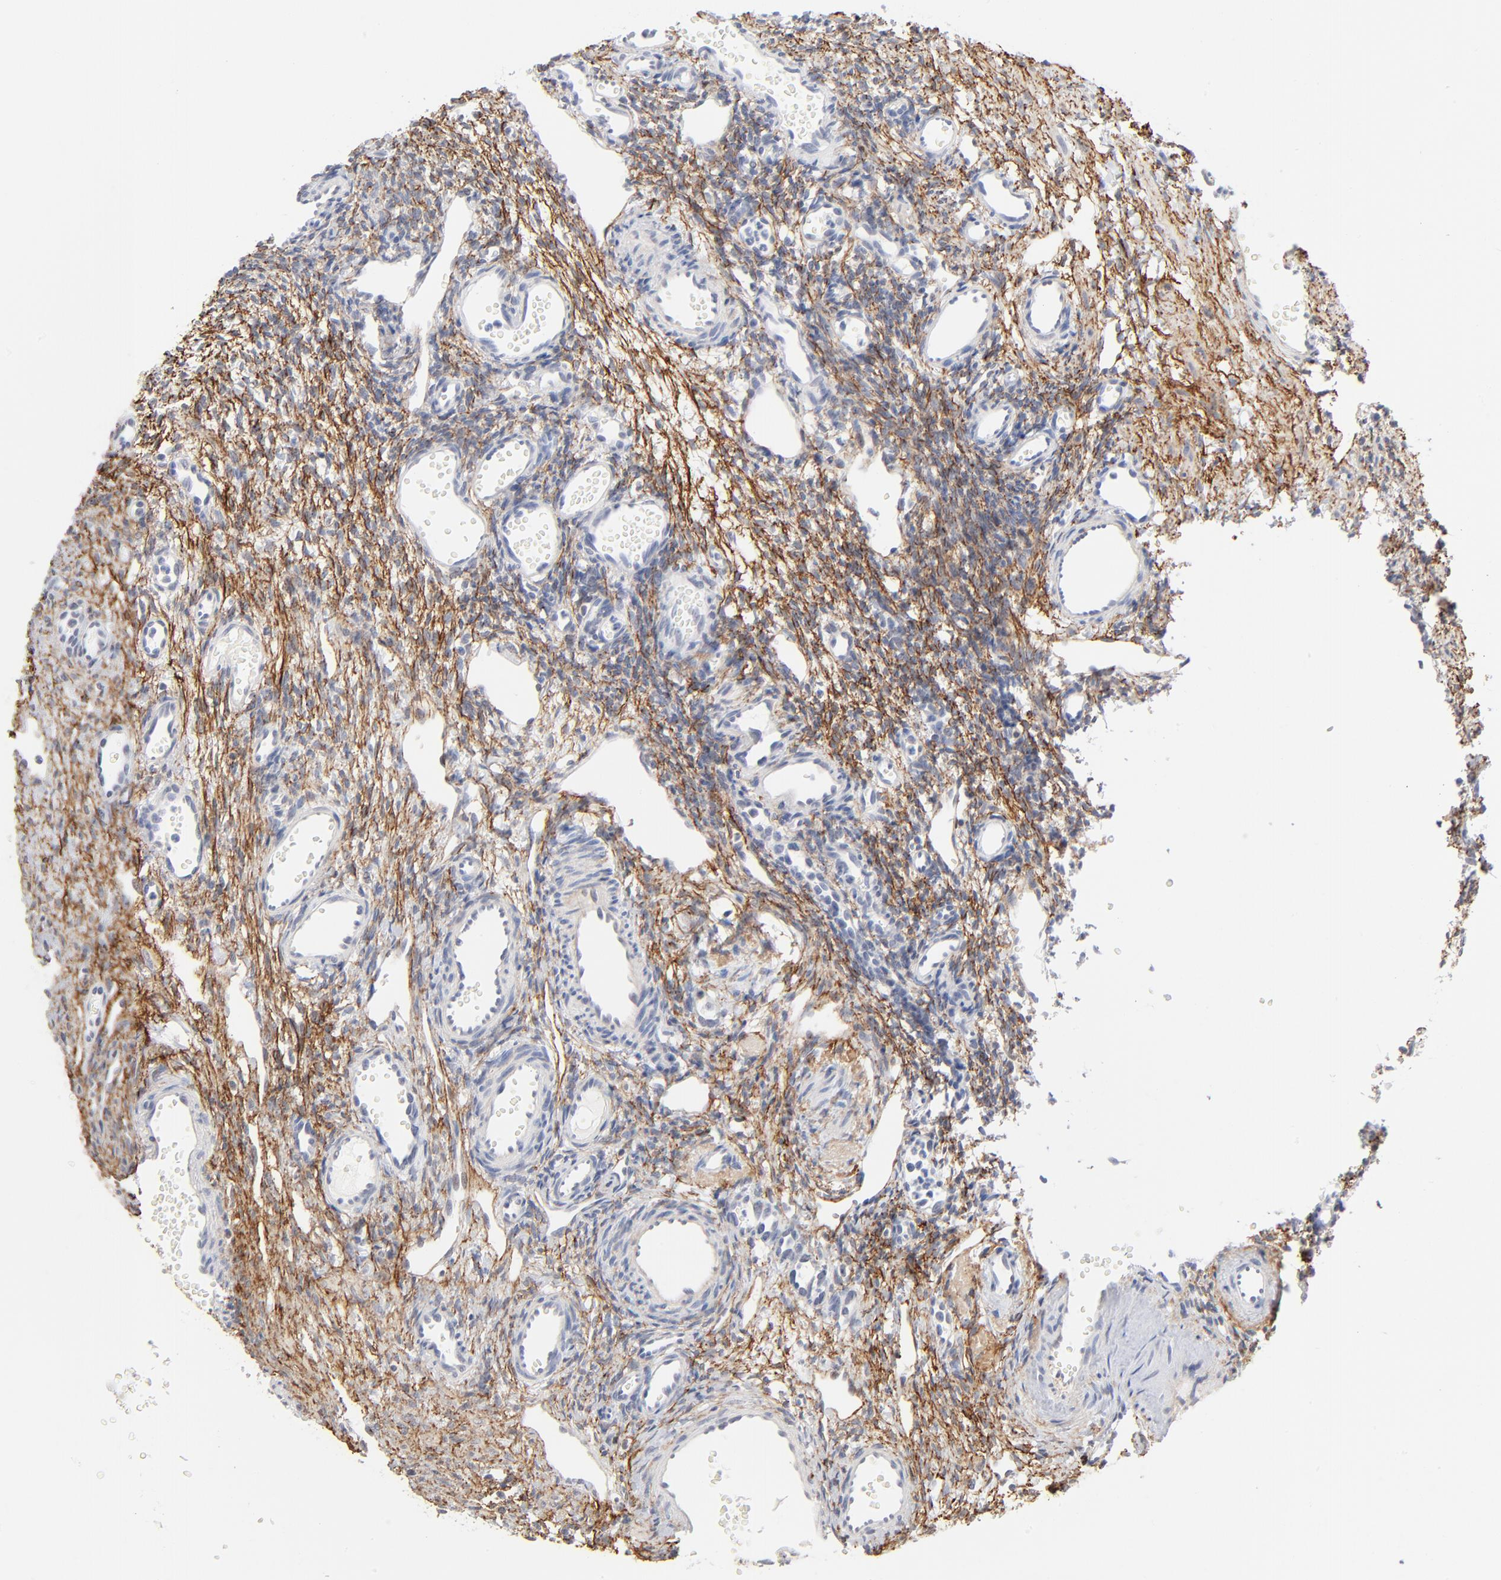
{"staining": {"intensity": "strong", "quantity": ">75%", "location": "cytoplasmic/membranous"}, "tissue": "ovary", "cell_type": "Ovarian stroma cells", "image_type": "normal", "snomed": [{"axis": "morphology", "description": "Normal tissue, NOS"}, {"axis": "topography", "description": "Ovary"}], "caption": "Ovarian stroma cells display high levels of strong cytoplasmic/membranous positivity in about >75% of cells in benign ovary.", "gene": "LTBP2", "patient": {"sex": "female", "age": 33}}